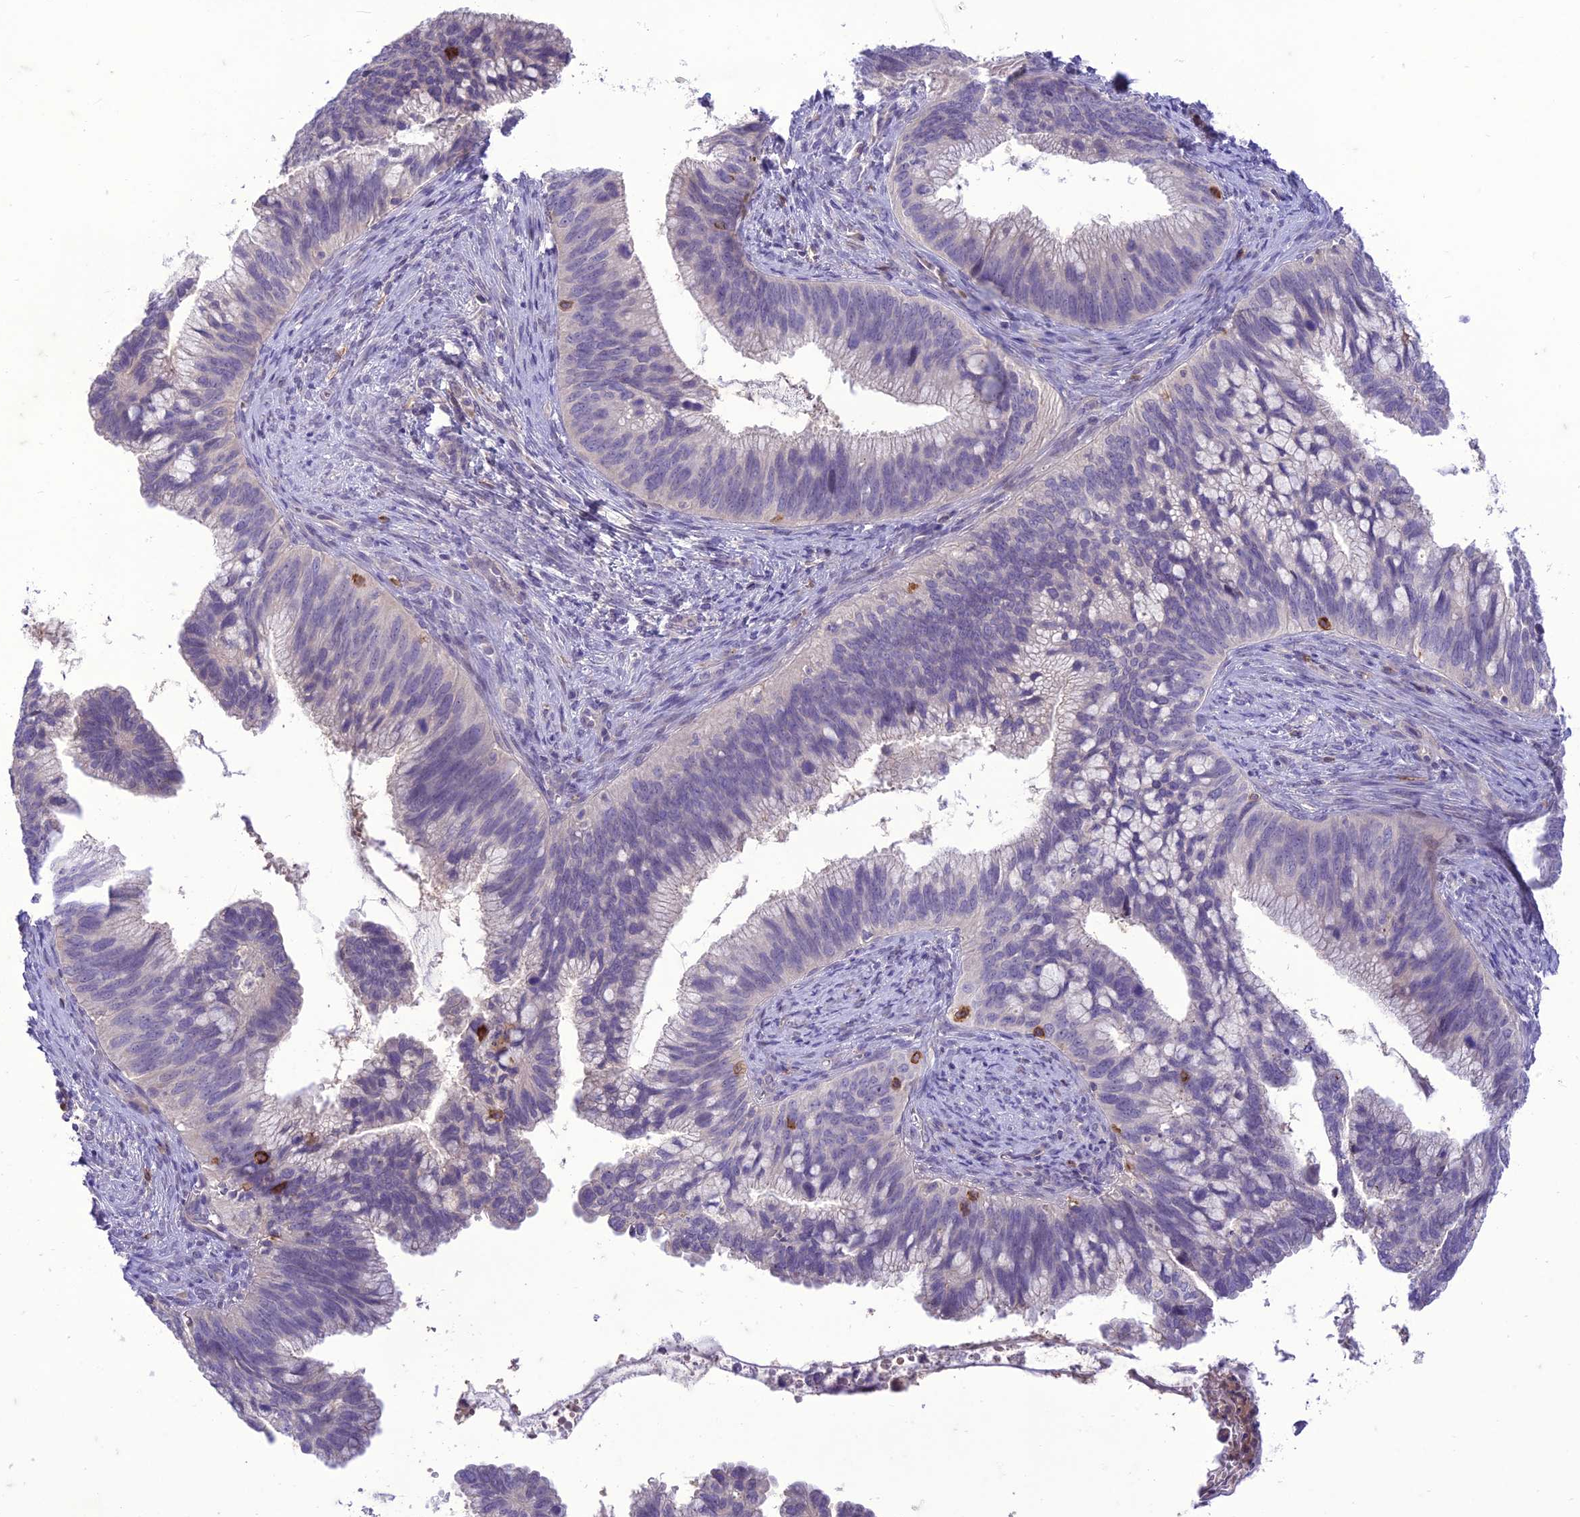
{"staining": {"intensity": "negative", "quantity": "none", "location": "none"}, "tissue": "cervical cancer", "cell_type": "Tumor cells", "image_type": "cancer", "snomed": [{"axis": "morphology", "description": "Adenocarcinoma, NOS"}, {"axis": "topography", "description": "Cervix"}], "caption": "The IHC photomicrograph has no significant staining in tumor cells of adenocarcinoma (cervical) tissue. Brightfield microscopy of IHC stained with DAB (3,3'-diaminobenzidine) (brown) and hematoxylin (blue), captured at high magnification.", "gene": "ITGAE", "patient": {"sex": "female", "age": 42}}